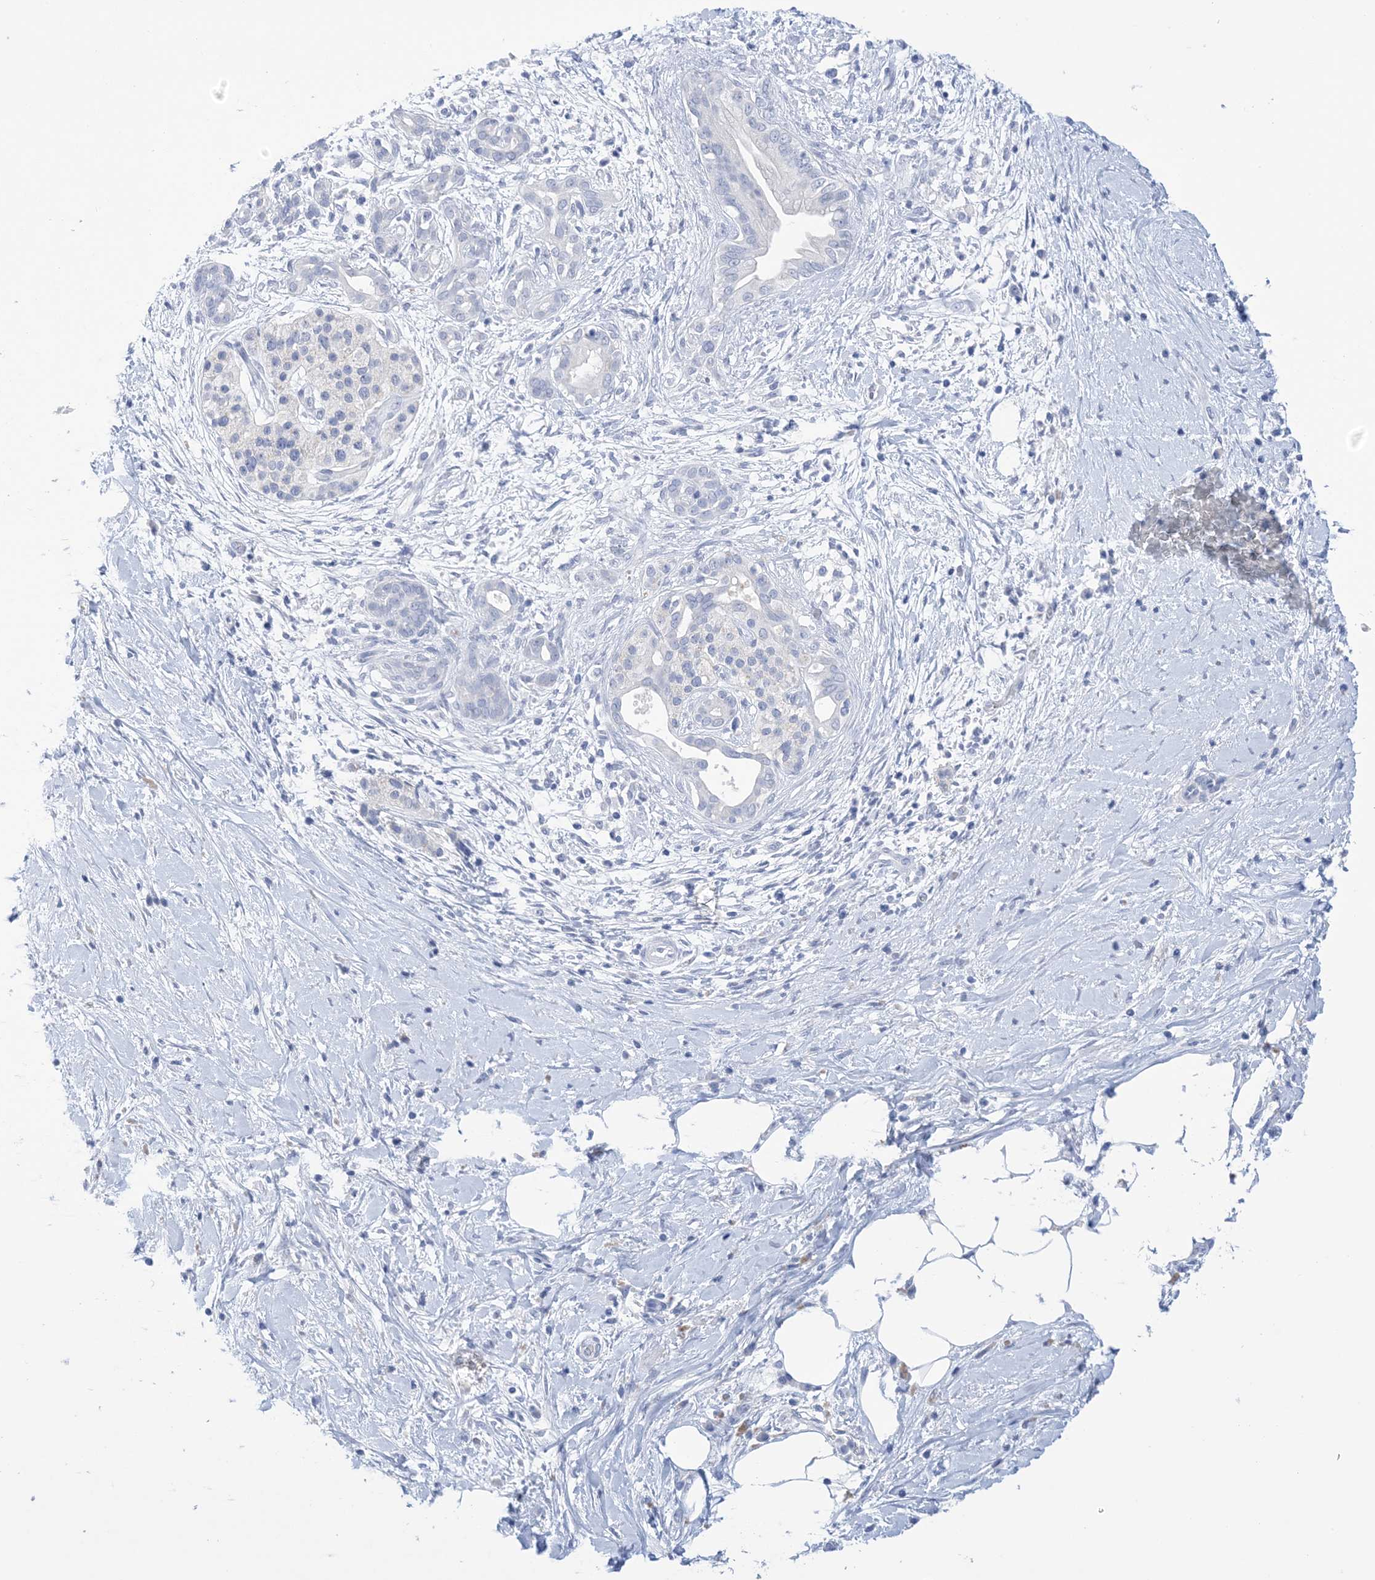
{"staining": {"intensity": "negative", "quantity": "none", "location": "none"}, "tissue": "pancreatic cancer", "cell_type": "Tumor cells", "image_type": "cancer", "snomed": [{"axis": "morphology", "description": "Adenocarcinoma, NOS"}, {"axis": "topography", "description": "Pancreas"}], "caption": "Pancreatic adenocarcinoma stained for a protein using immunohistochemistry exhibits no staining tumor cells.", "gene": "DSC3", "patient": {"sex": "male", "age": 58}}